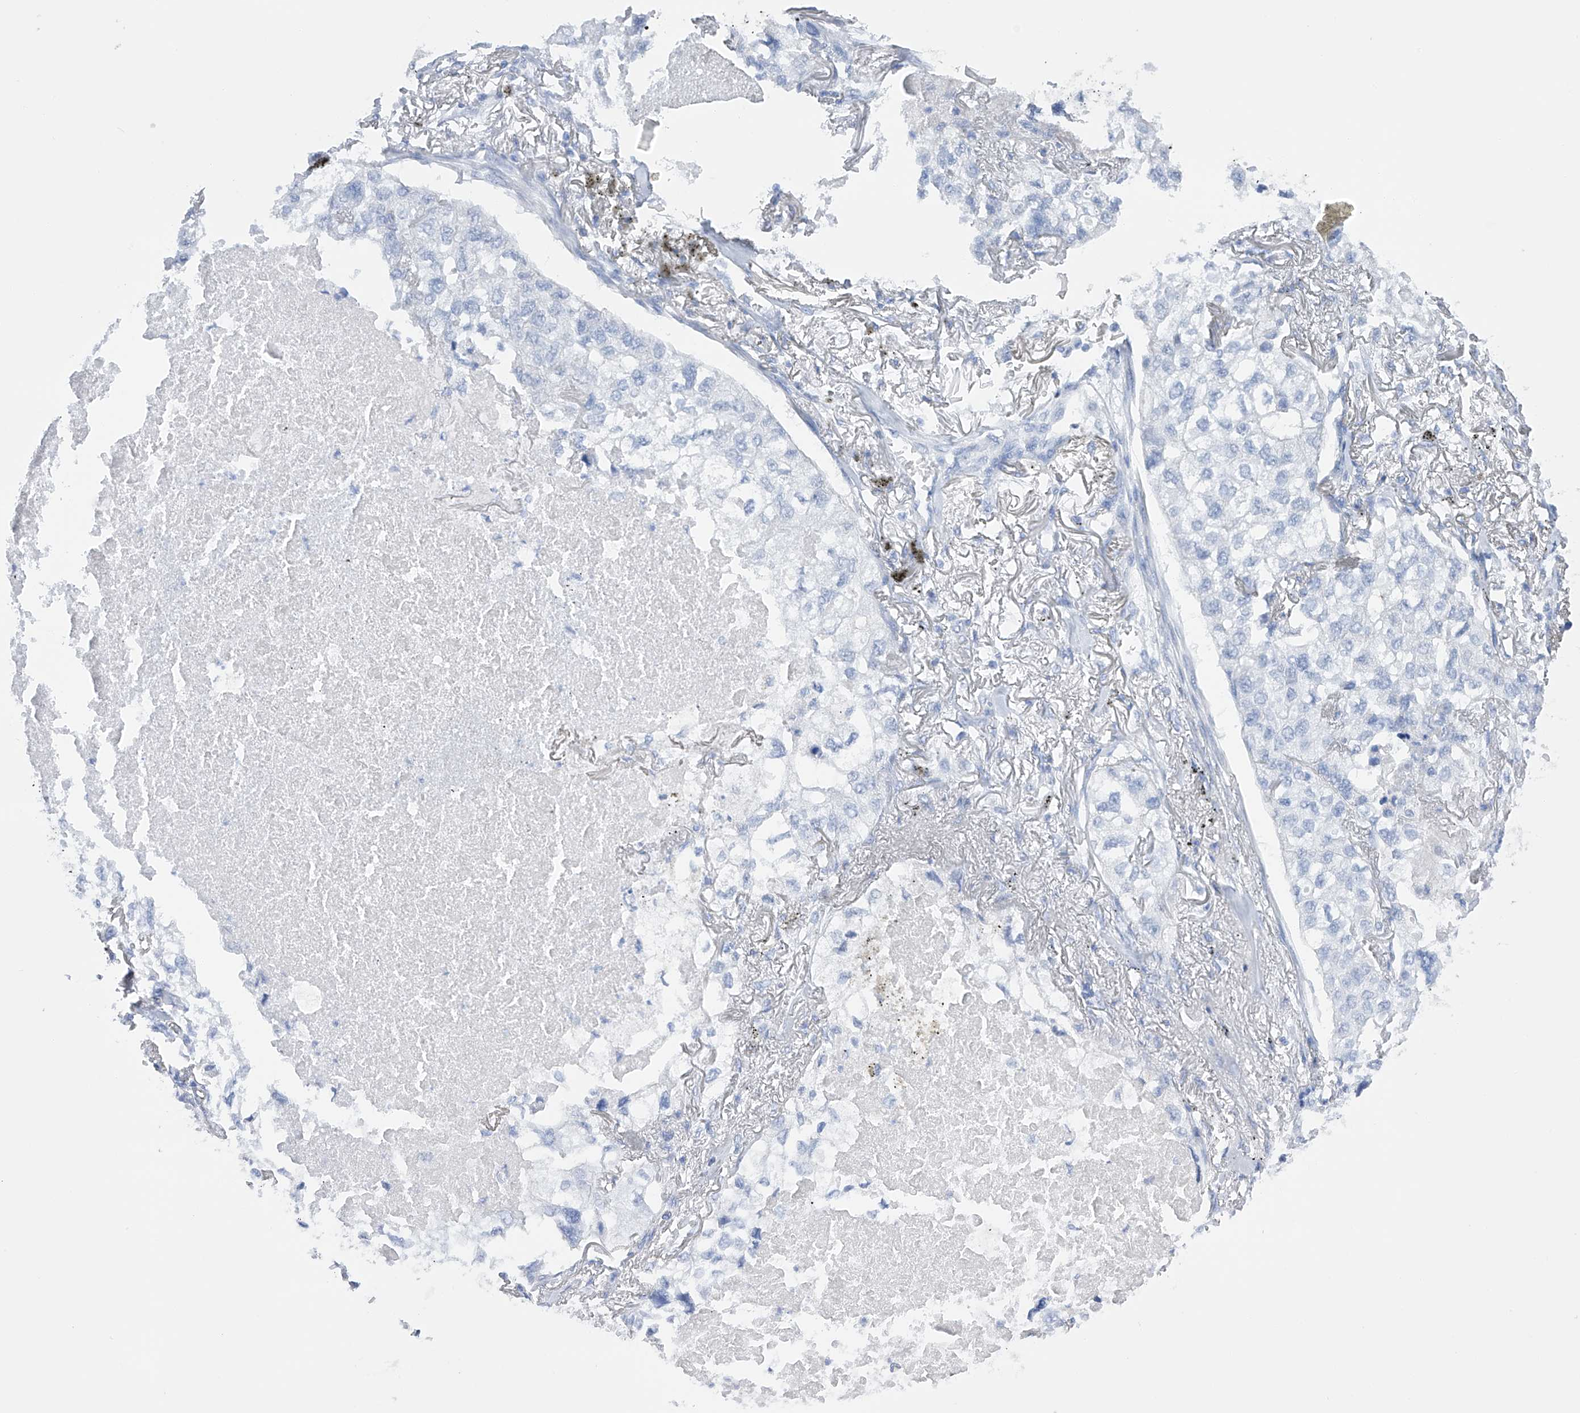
{"staining": {"intensity": "negative", "quantity": "none", "location": "none"}, "tissue": "lung cancer", "cell_type": "Tumor cells", "image_type": "cancer", "snomed": [{"axis": "morphology", "description": "Adenocarcinoma, NOS"}, {"axis": "topography", "description": "Lung"}], "caption": "The immunohistochemistry (IHC) micrograph has no significant staining in tumor cells of adenocarcinoma (lung) tissue.", "gene": "ADRA1A", "patient": {"sex": "male", "age": 65}}